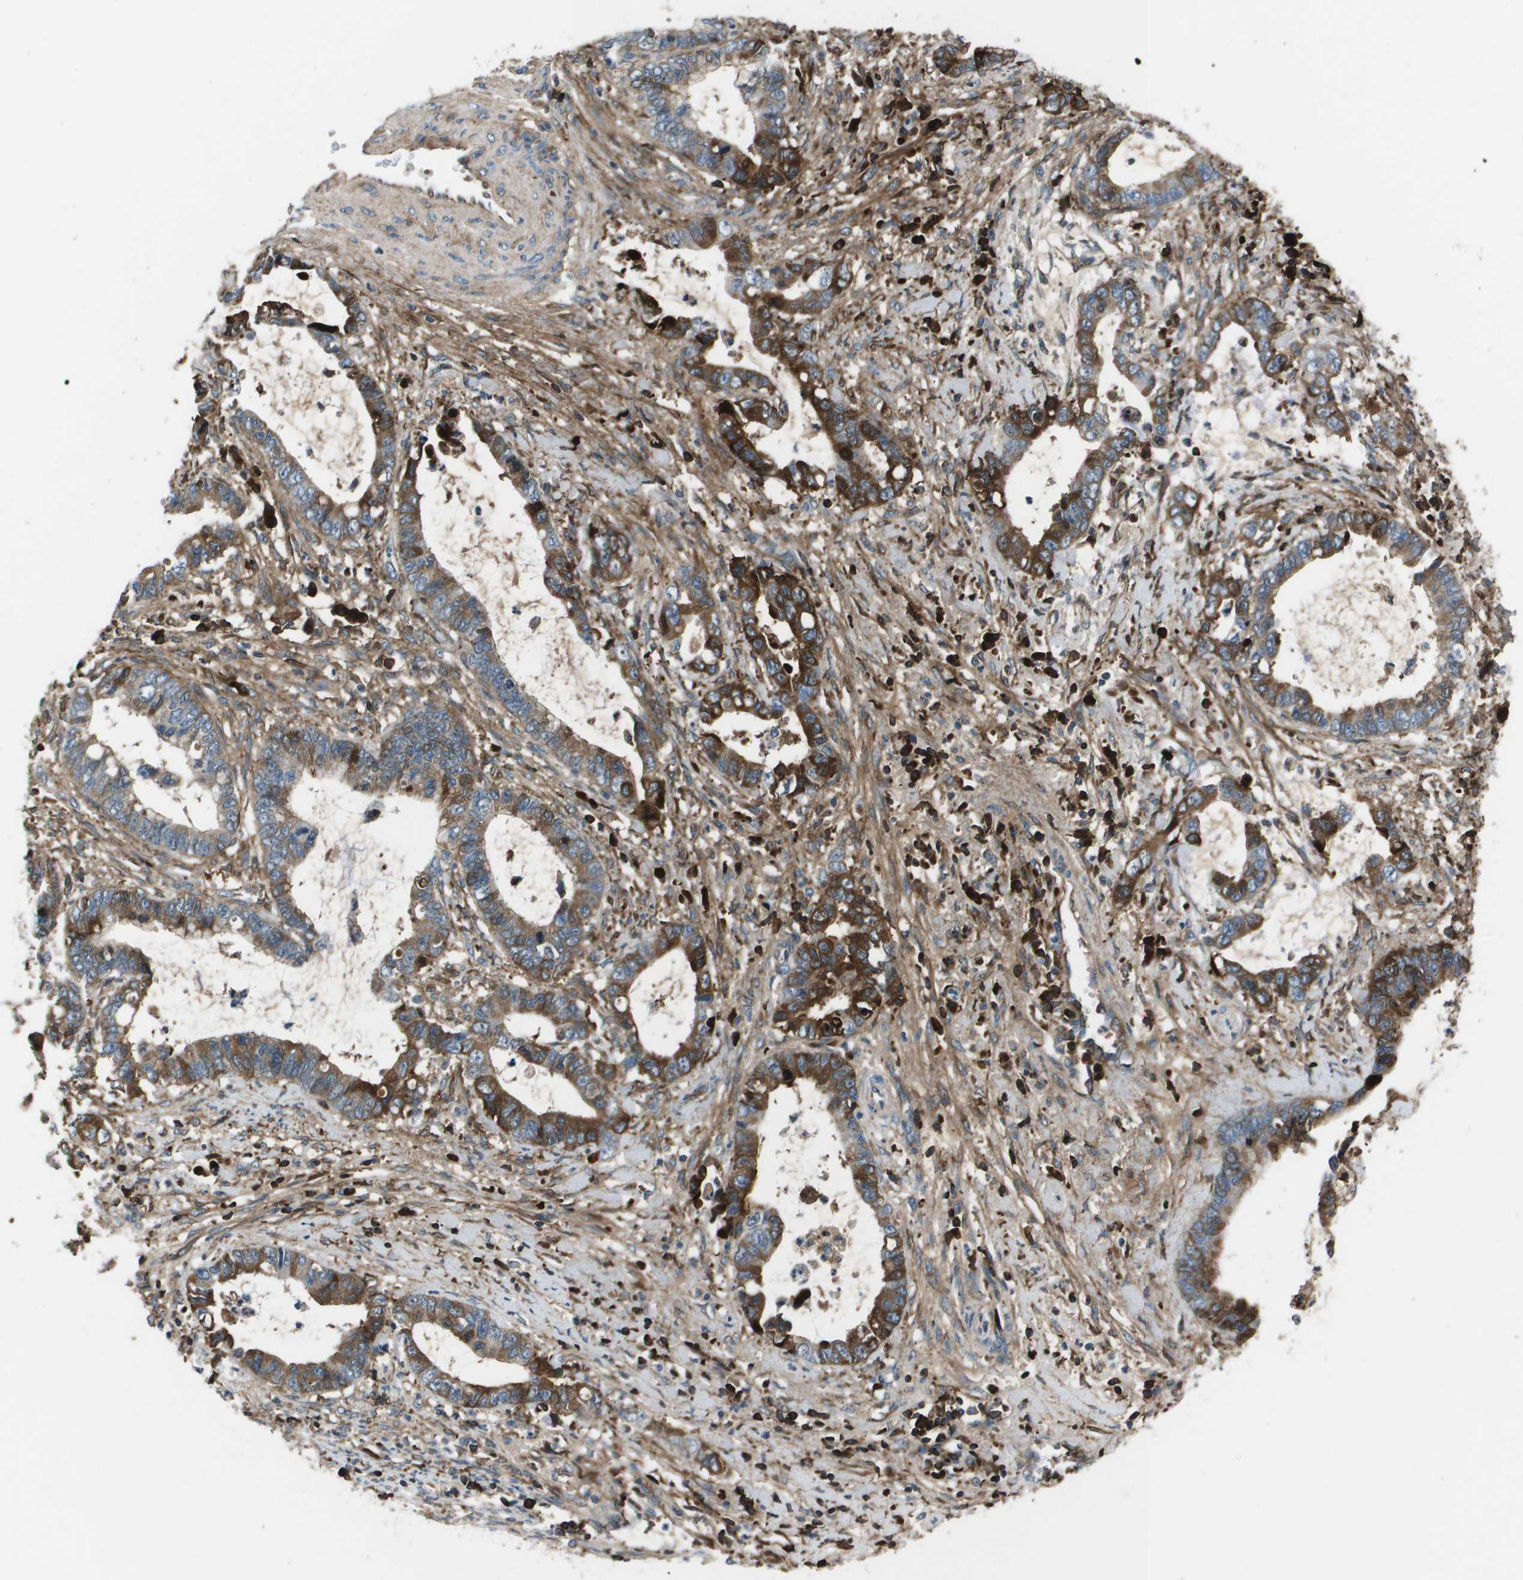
{"staining": {"intensity": "weak", "quantity": "<25%", "location": "cytoplasmic/membranous"}, "tissue": "cervical cancer", "cell_type": "Tumor cells", "image_type": "cancer", "snomed": [{"axis": "morphology", "description": "Adenocarcinoma, NOS"}, {"axis": "topography", "description": "Cervix"}], "caption": "Tumor cells show no significant protein positivity in cervical adenocarcinoma. (DAB (3,3'-diaminobenzidine) IHC with hematoxylin counter stain).", "gene": "PCOLCE", "patient": {"sex": "female", "age": 44}}